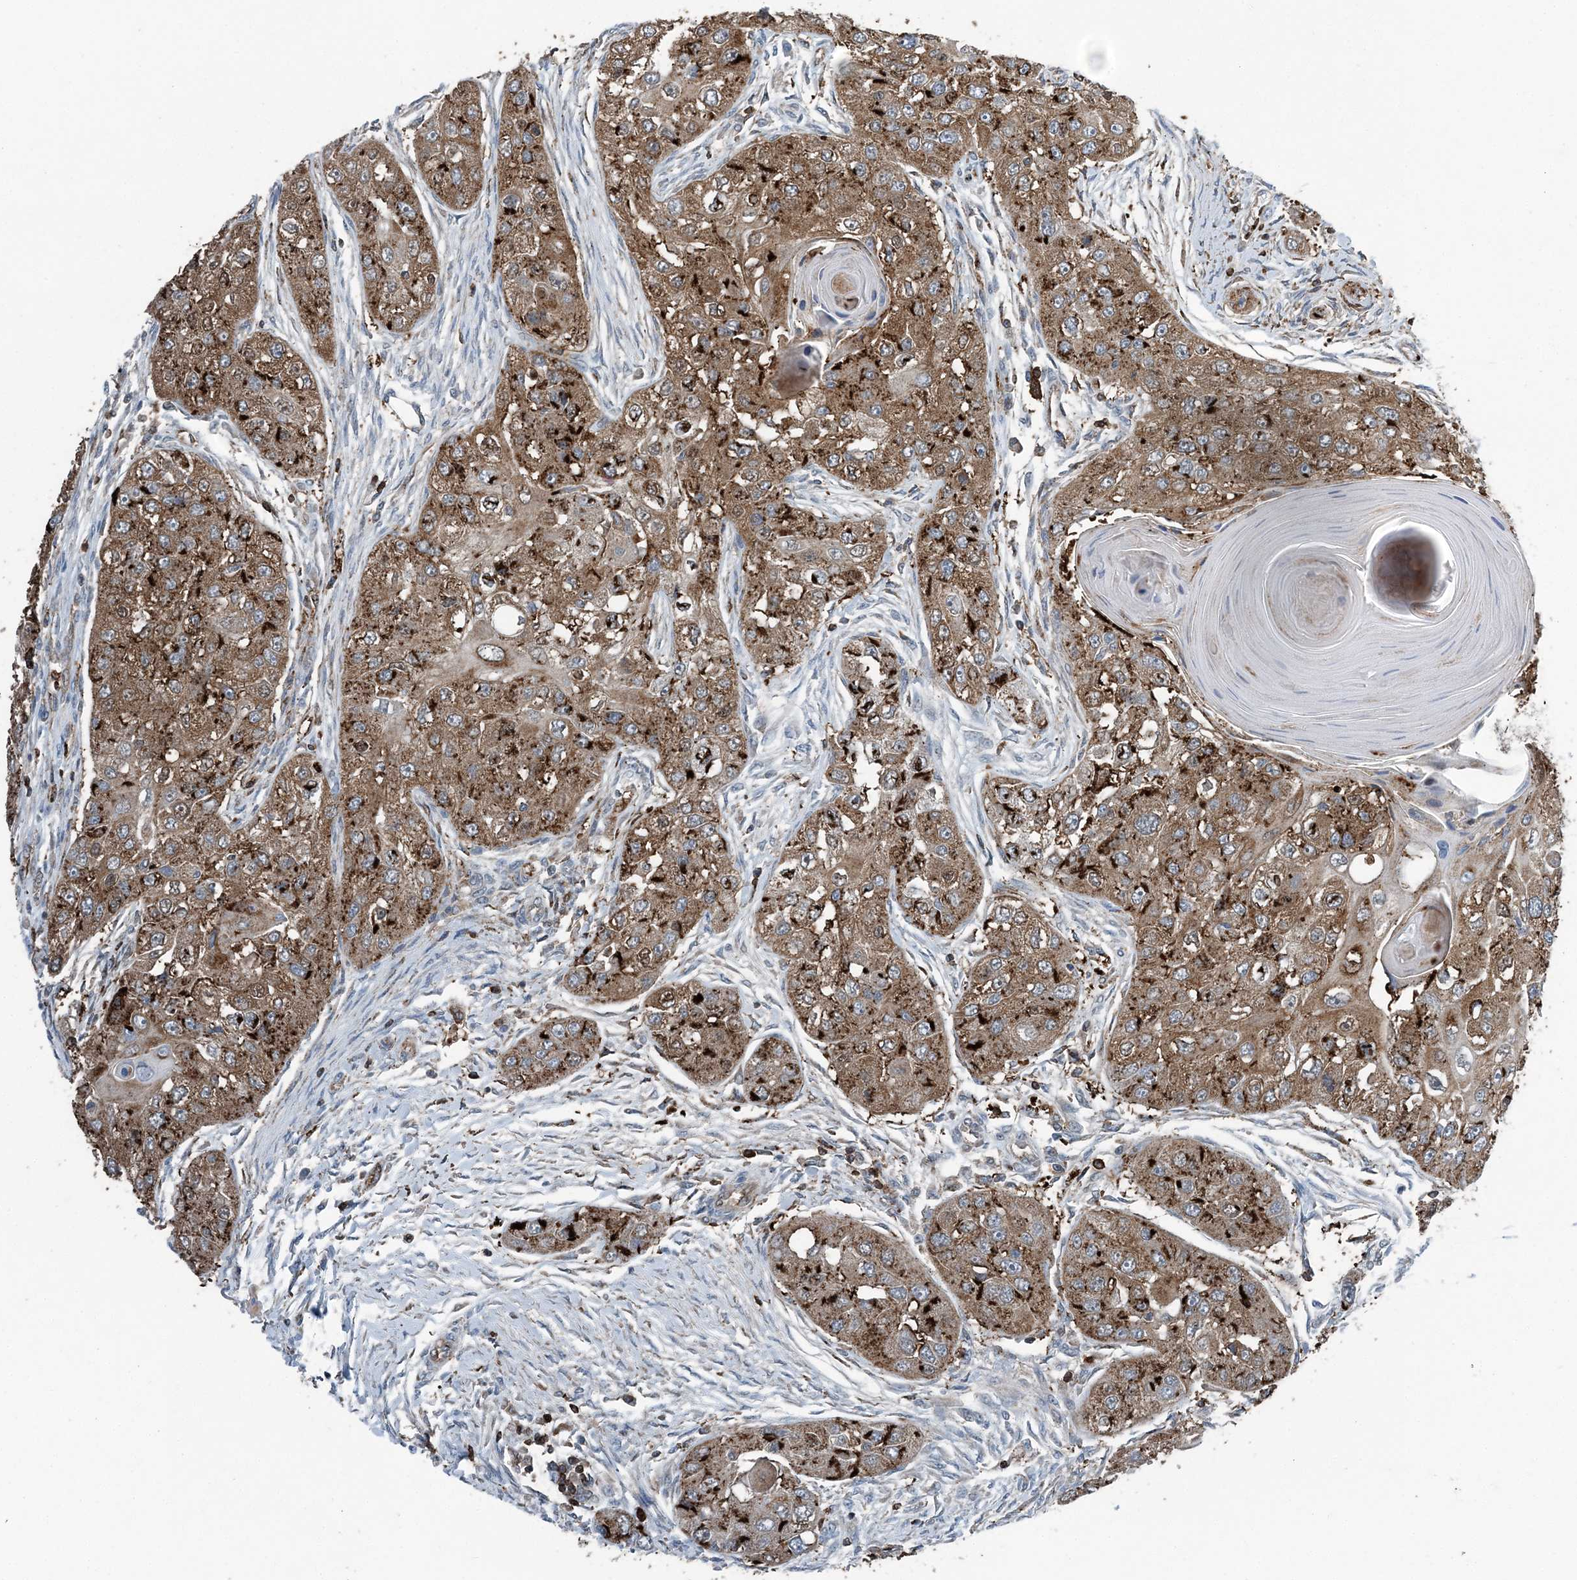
{"staining": {"intensity": "strong", "quantity": ">75%", "location": "cytoplasmic/membranous"}, "tissue": "head and neck cancer", "cell_type": "Tumor cells", "image_type": "cancer", "snomed": [{"axis": "morphology", "description": "Normal tissue, NOS"}, {"axis": "morphology", "description": "Squamous cell carcinoma, NOS"}, {"axis": "topography", "description": "Skeletal muscle"}, {"axis": "topography", "description": "Head-Neck"}], "caption": "This micrograph exhibits head and neck squamous cell carcinoma stained with IHC to label a protein in brown. The cytoplasmic/membranous of tumor cells show strong positivity for the protein. Nuclei are counter-stained blue.", "gene": "CFL1", "patient": {"sex": "male", "age": 51}}